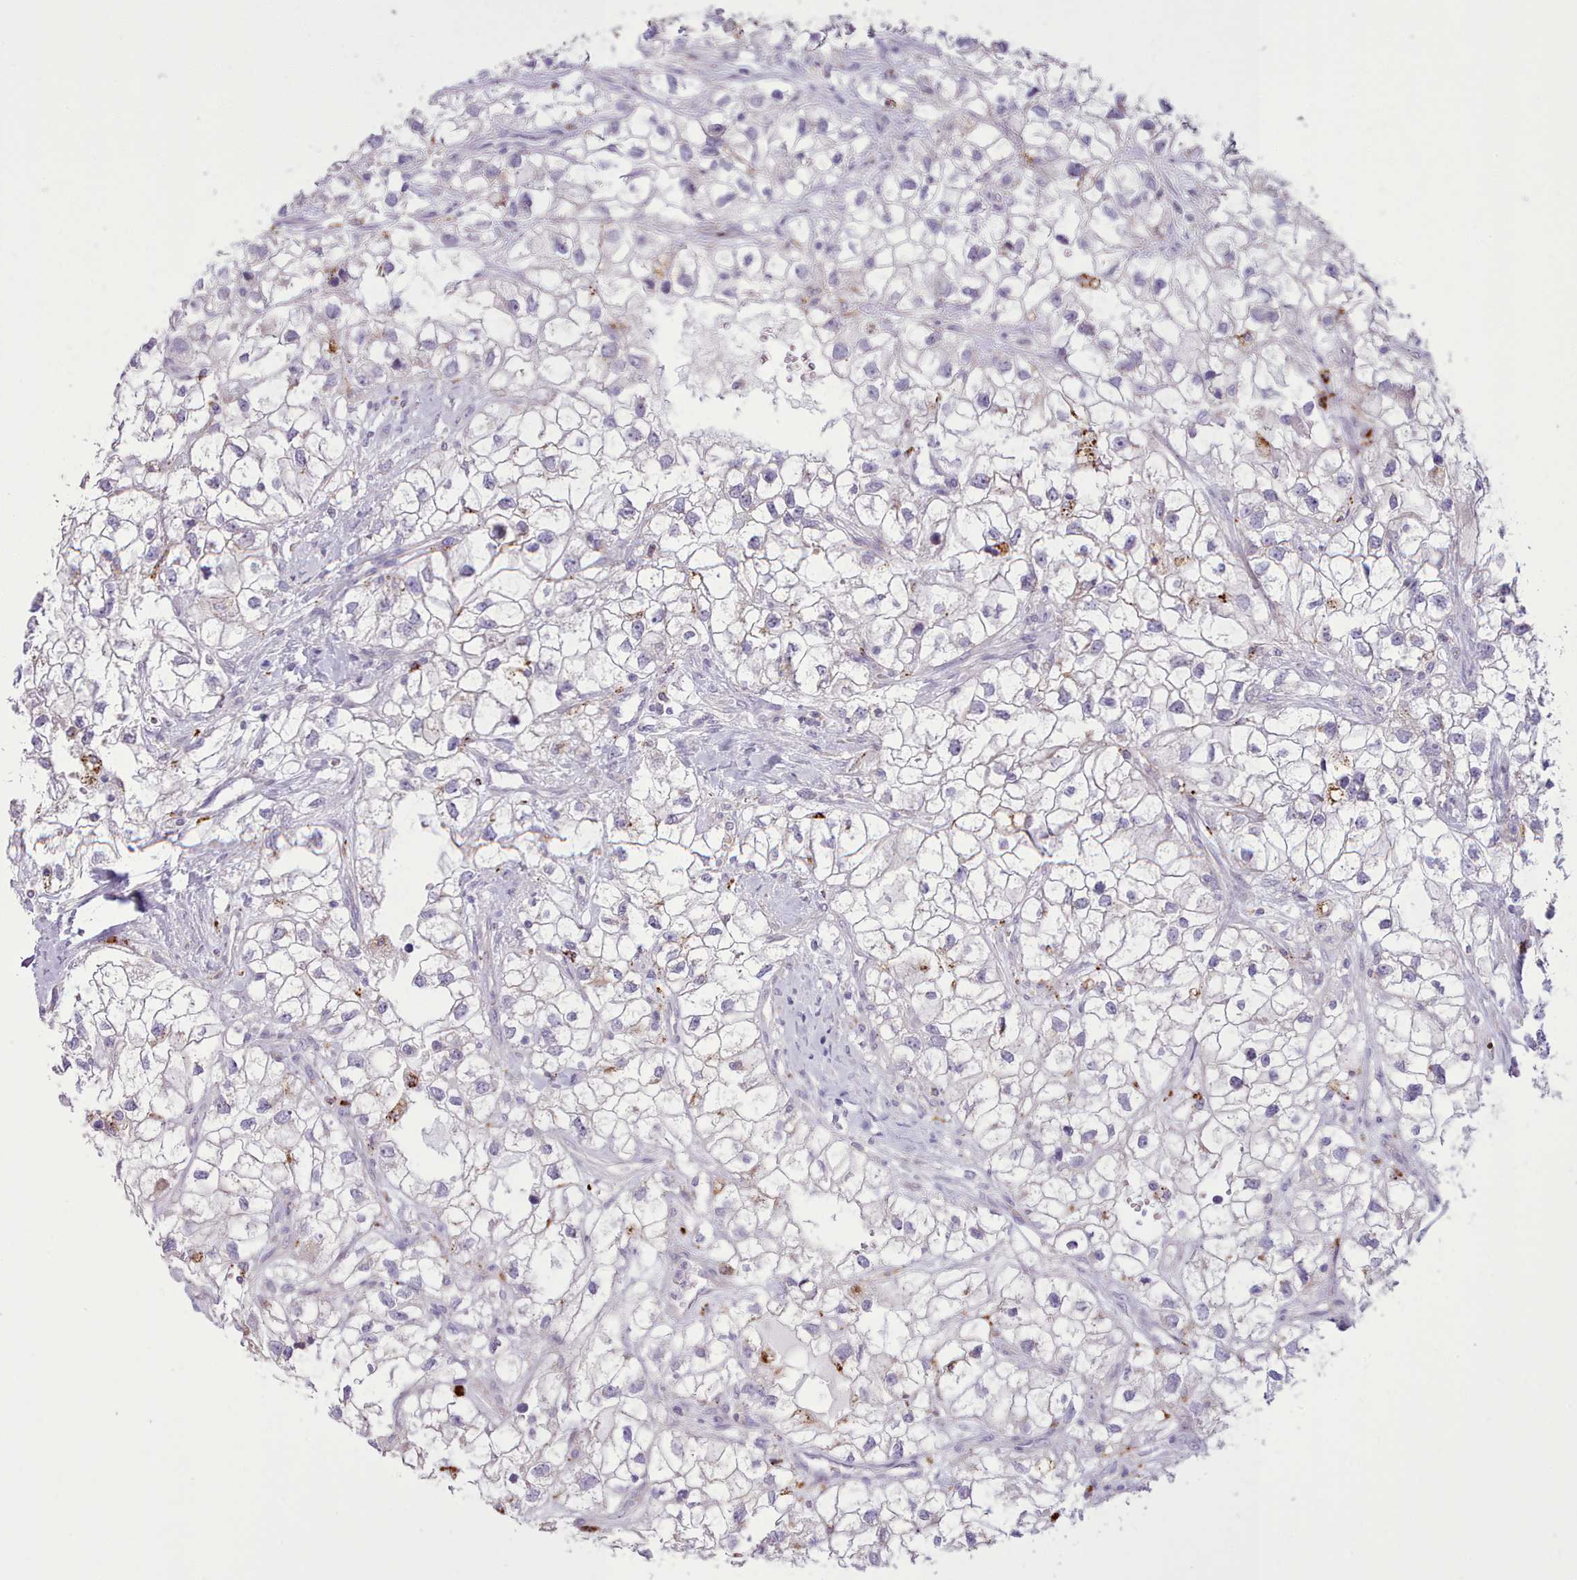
{"staining": {"intensity": "negative", "quantity": "none", "location": "none"}, "tissue": "renal cancer", "cell_type": "Tumor cells", "image_type": "cancer", "snomed": [{"axis": "morphology", "description": "Adenocarcinoma, NOS"}, {"axis": "topography", "description": "Kidney"}], "caption": "Tumor cells show no significant protein expression in adenocarcinoma (renal).", "gene": "SRD5A1", "patient": {"sex": "male", "age": 59}}